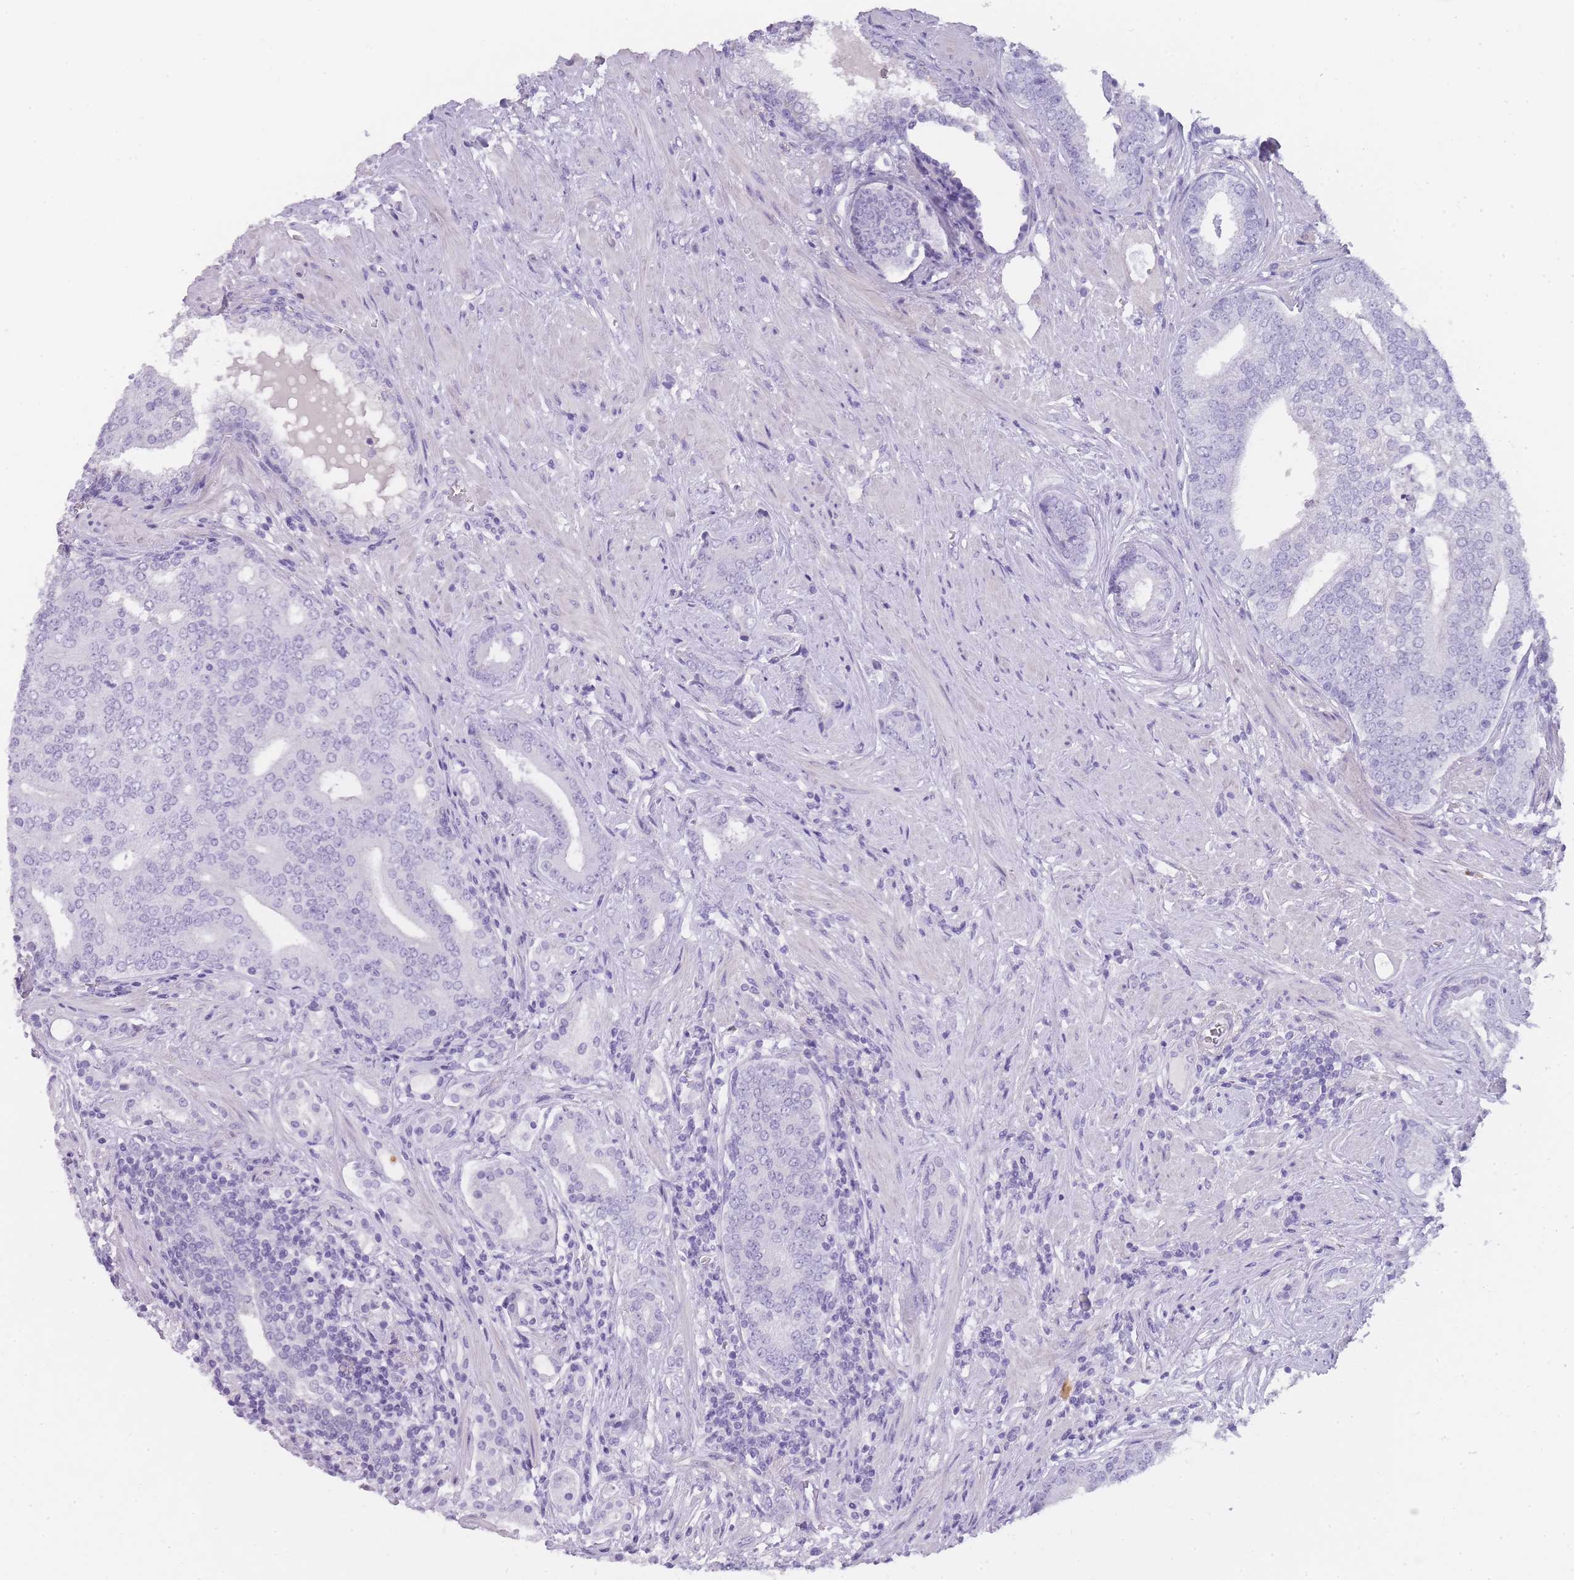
{"staining": {"intensity": "negative", "quantity": "none", "location": "none"}, "tissue": "prostate cancer", "cell_type": "Tumor cells", "image_type": "cancer", "snomed": [{"axis": "morphology", "description": "Adenocarcinoma, High grade"}, {"axis": "topography", "description": "Prostate"}], "caption": "Photomicrograph shows no protein positivity in tumor cells of high-grade adenocarcinoma (prostate) tissue.", "gene": "TCP11", "patient": {"sex": "male", "age": 55}}